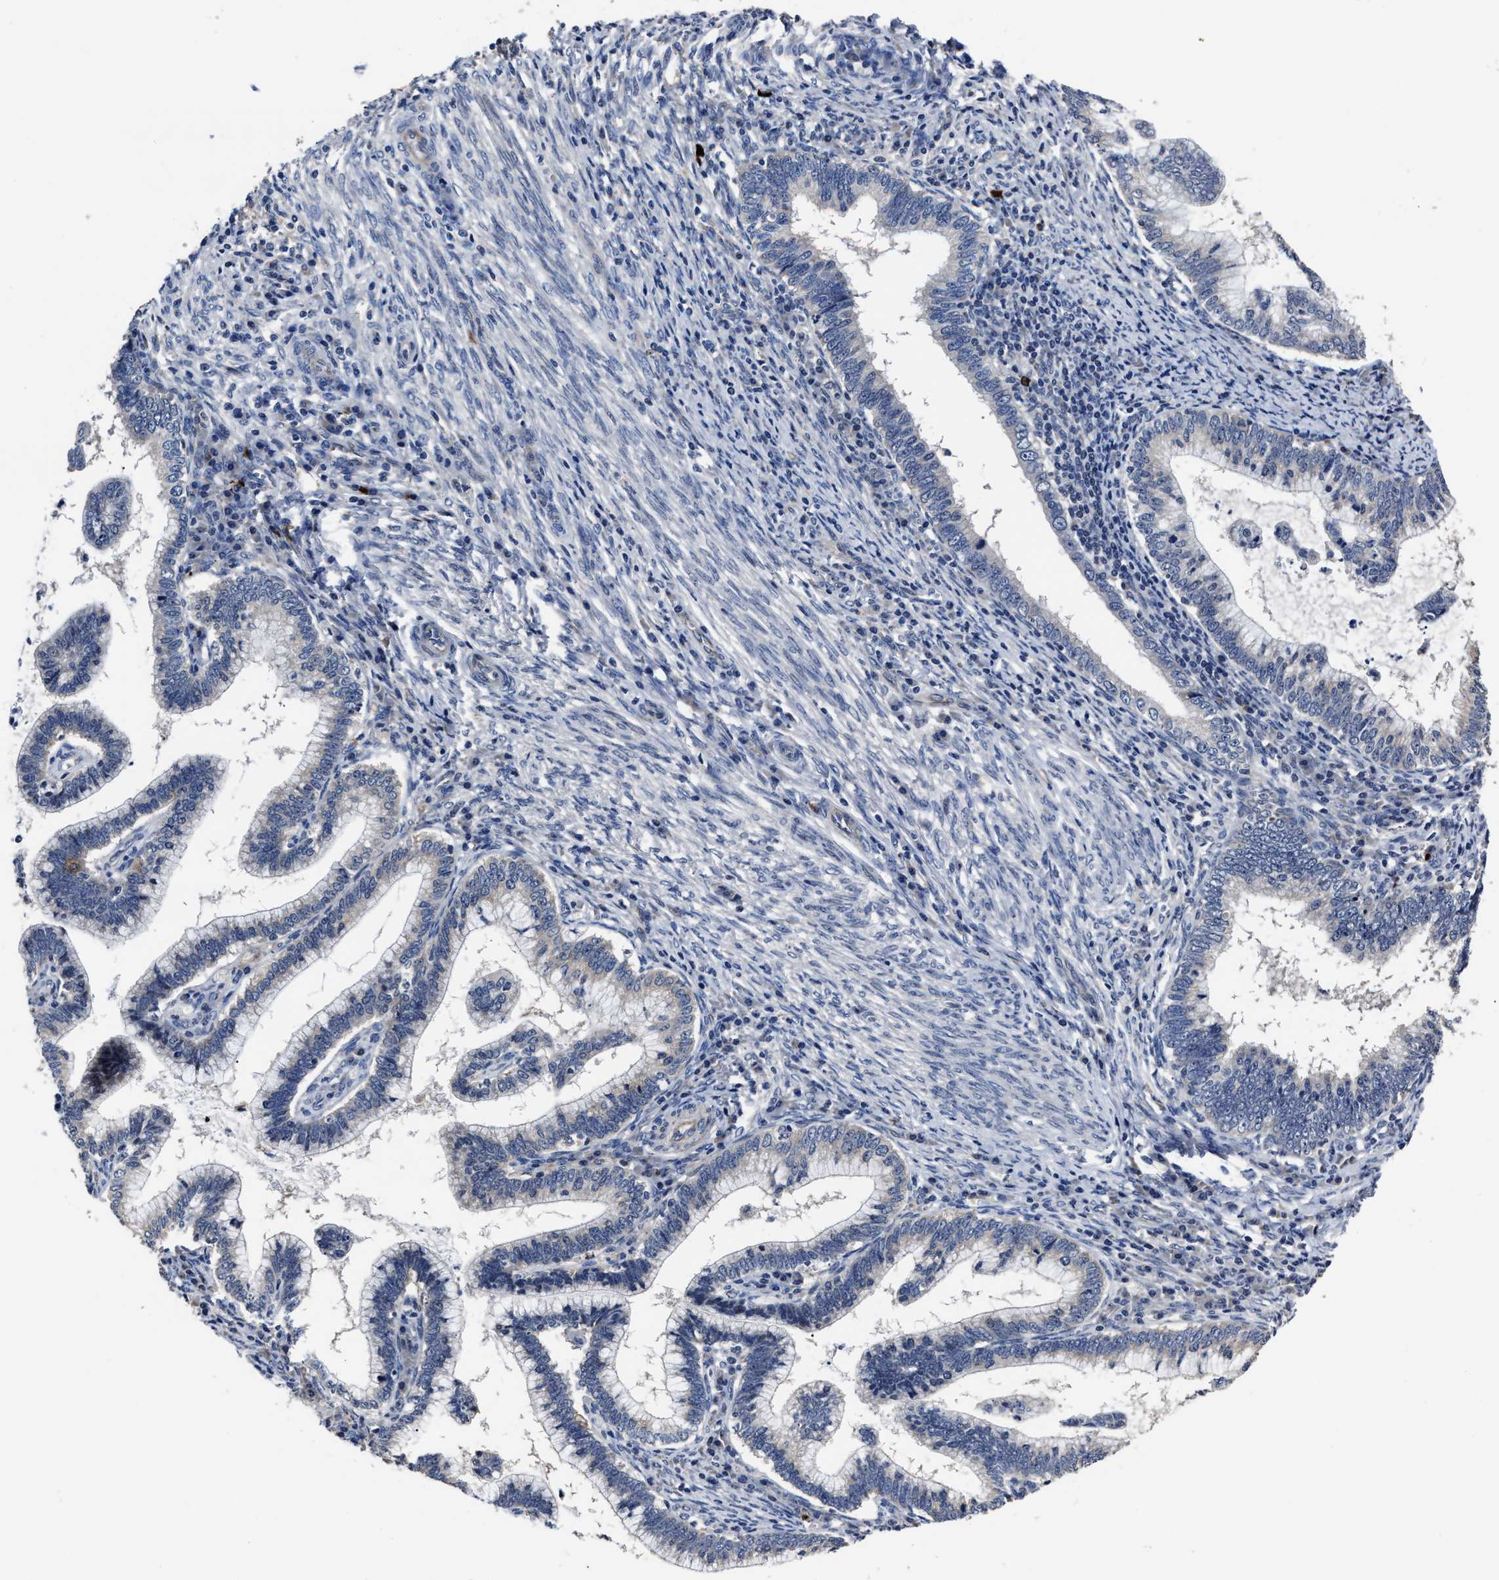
{"staining": {"intensity": "negative", "quantity": "none", "location": "none"}, "tissue": "cervical cancer", "cell_type": "Tumor cells", "image_type": "cancer", "snomed": [{"axis": "morphology", "description": "Adenocarcinoma, NOS"}, {"axis": "topography", "description": "Cervix"}], "caption": "Immunohistochemistry (IHC) of adenocarcinoma (cervical) demonstrates no positivity in tumor cells.", "gene": "RSBN1L", "patient": {"sex": "female", "age": 36}}